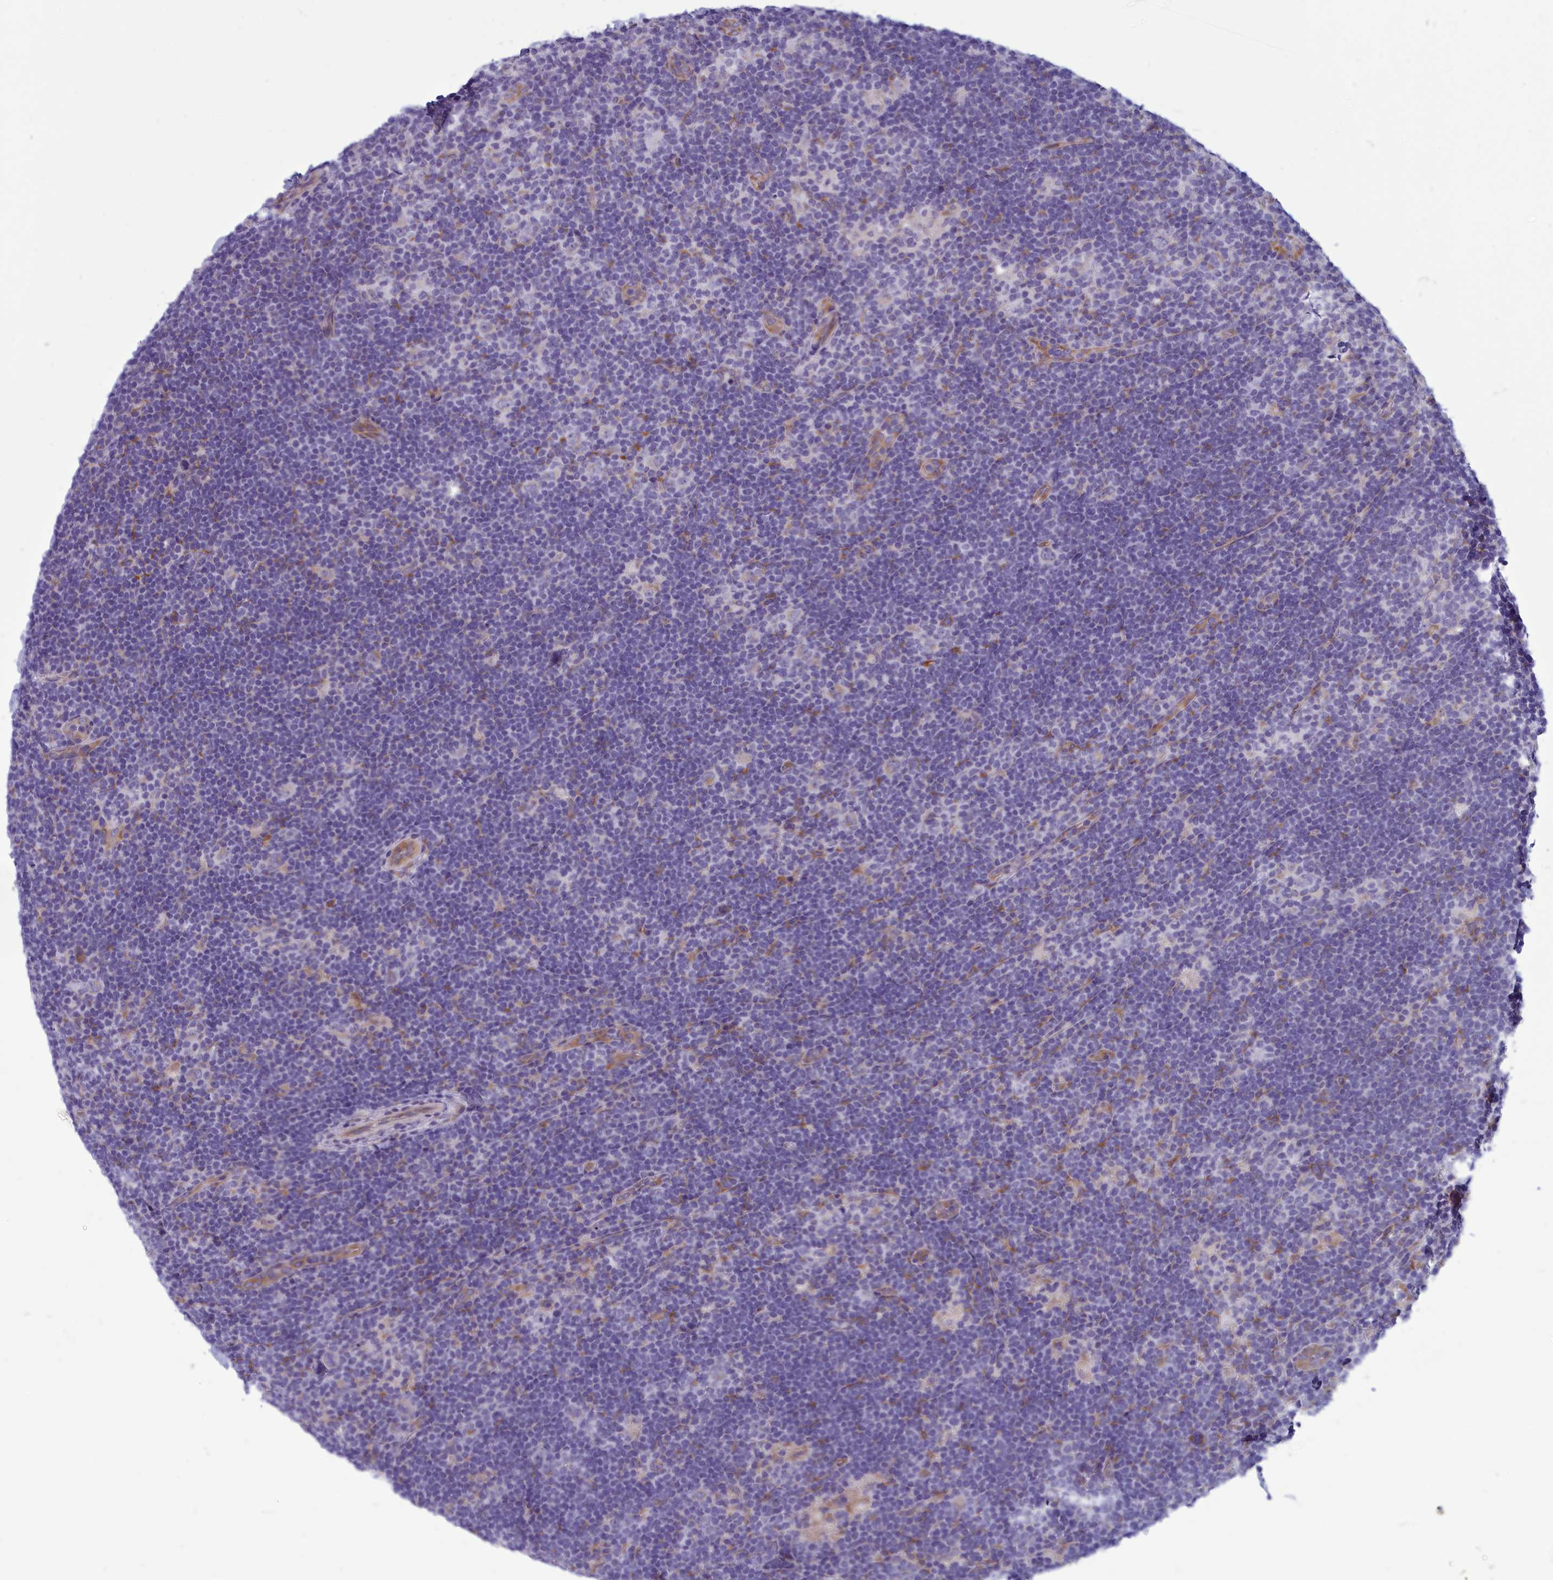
{"staining": {"intensity": "negative", "quantity": "none", "location": "none"}, "tissue": "lymphoma", "cell_type": "Tumor cells", "image_type": "cancer", "snomed": [{"axis": "morphology", "description": "Hodgkin's disease, NOS"}, {"axis": "topography", "description": "Lymph node"}], "caption": "Immunohistochemistry of lymphoma displays no expression in tumor cells.", "gene": "CENATAC", "patient": {"sex": "female", "age": 57}}